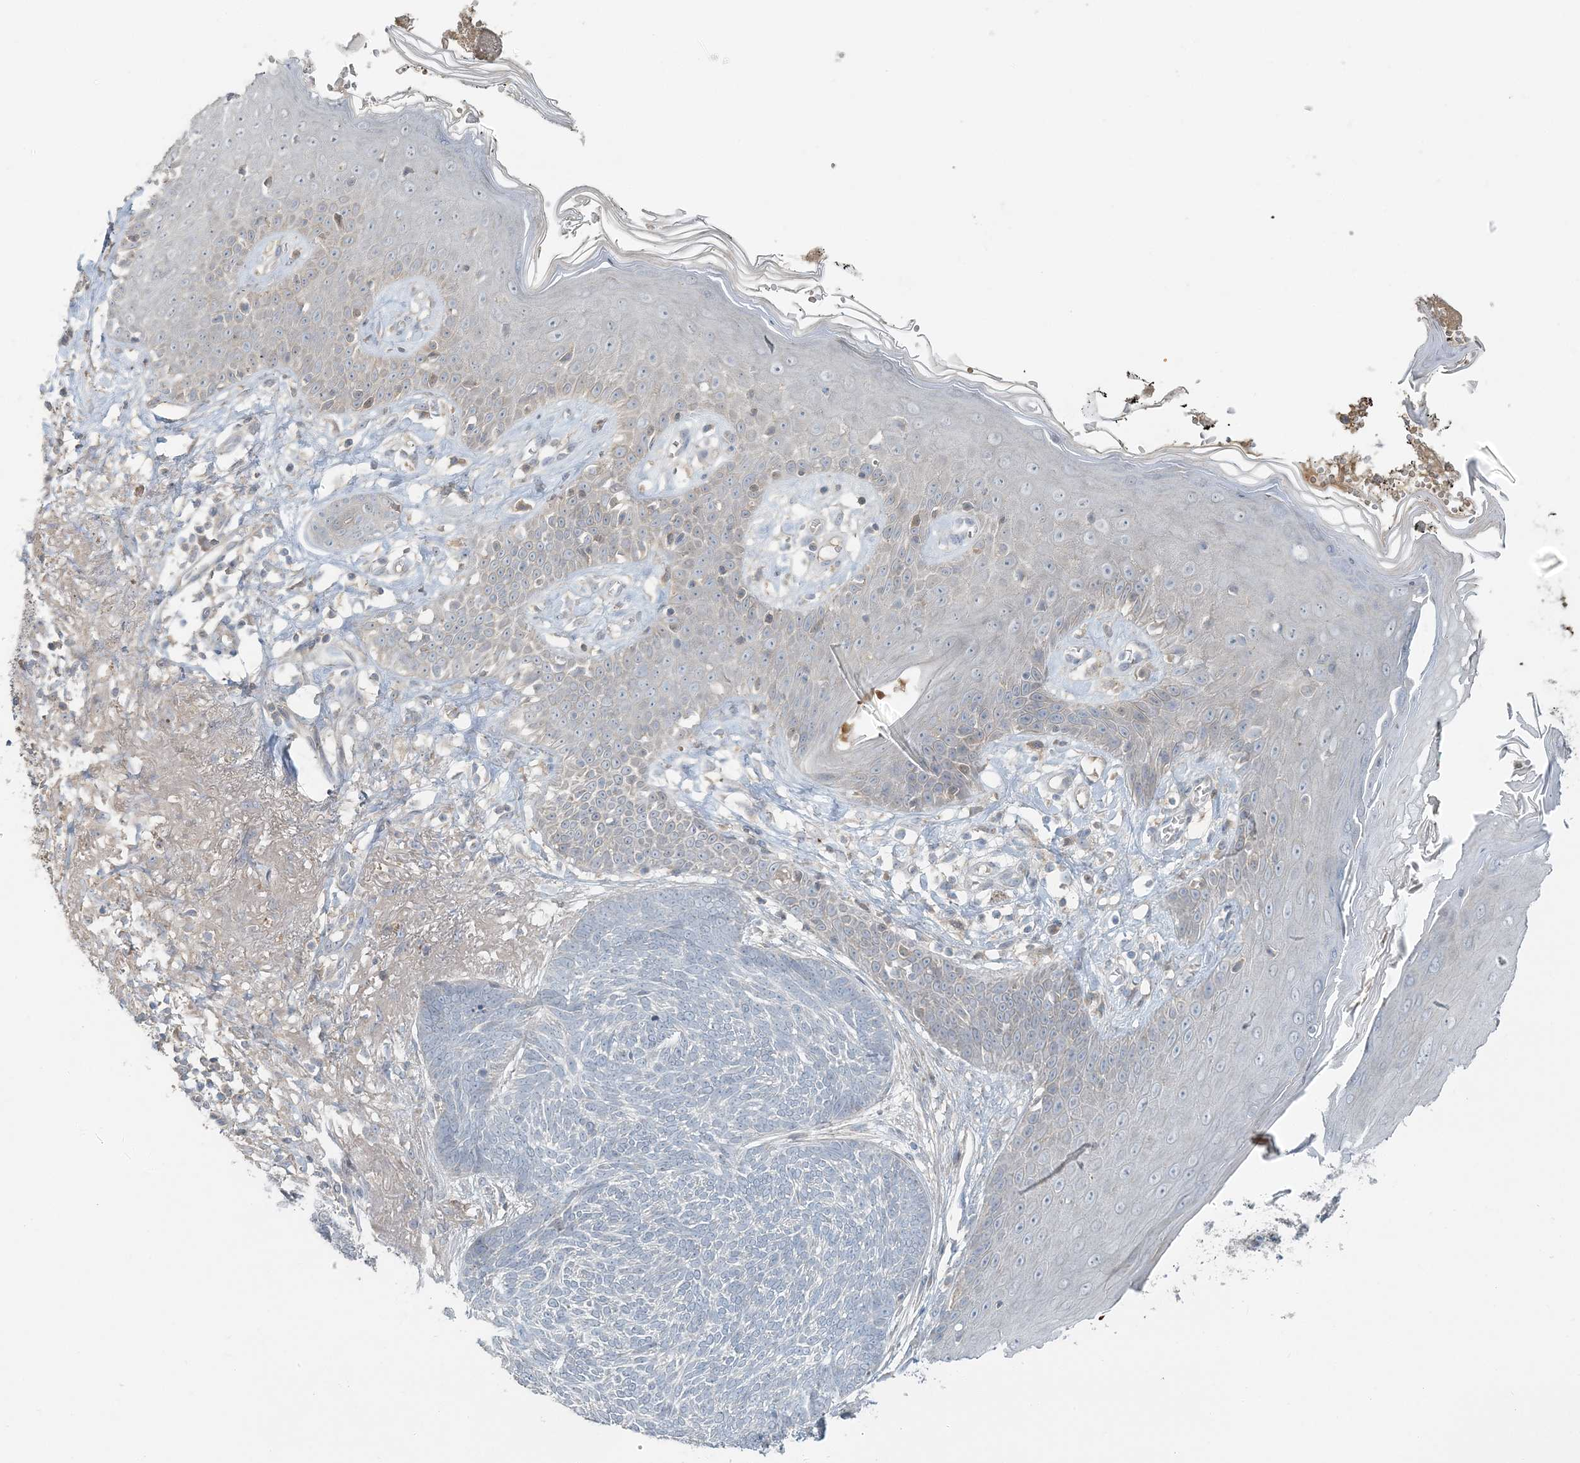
{"staining": {"intensity": "negative", "quantity": "none", "location": "none"}, "tissue": "skin cancer", "cell_type": "Tumor cells", "image_type": "cancer", "snomed": [{"axis": "morphology", "description": "Normal tissue, NOS"}, {"axis": "morphology", "description": "Basal cell carcinoma"}, {"axis": "topography", "description": "Skin"}], "caption": "The image displays no staining of tumor cells in skin cancer (basal cell carcinoma).", "gene": "SLC4A10", "patient": {"sex": "male", "age": 64}}